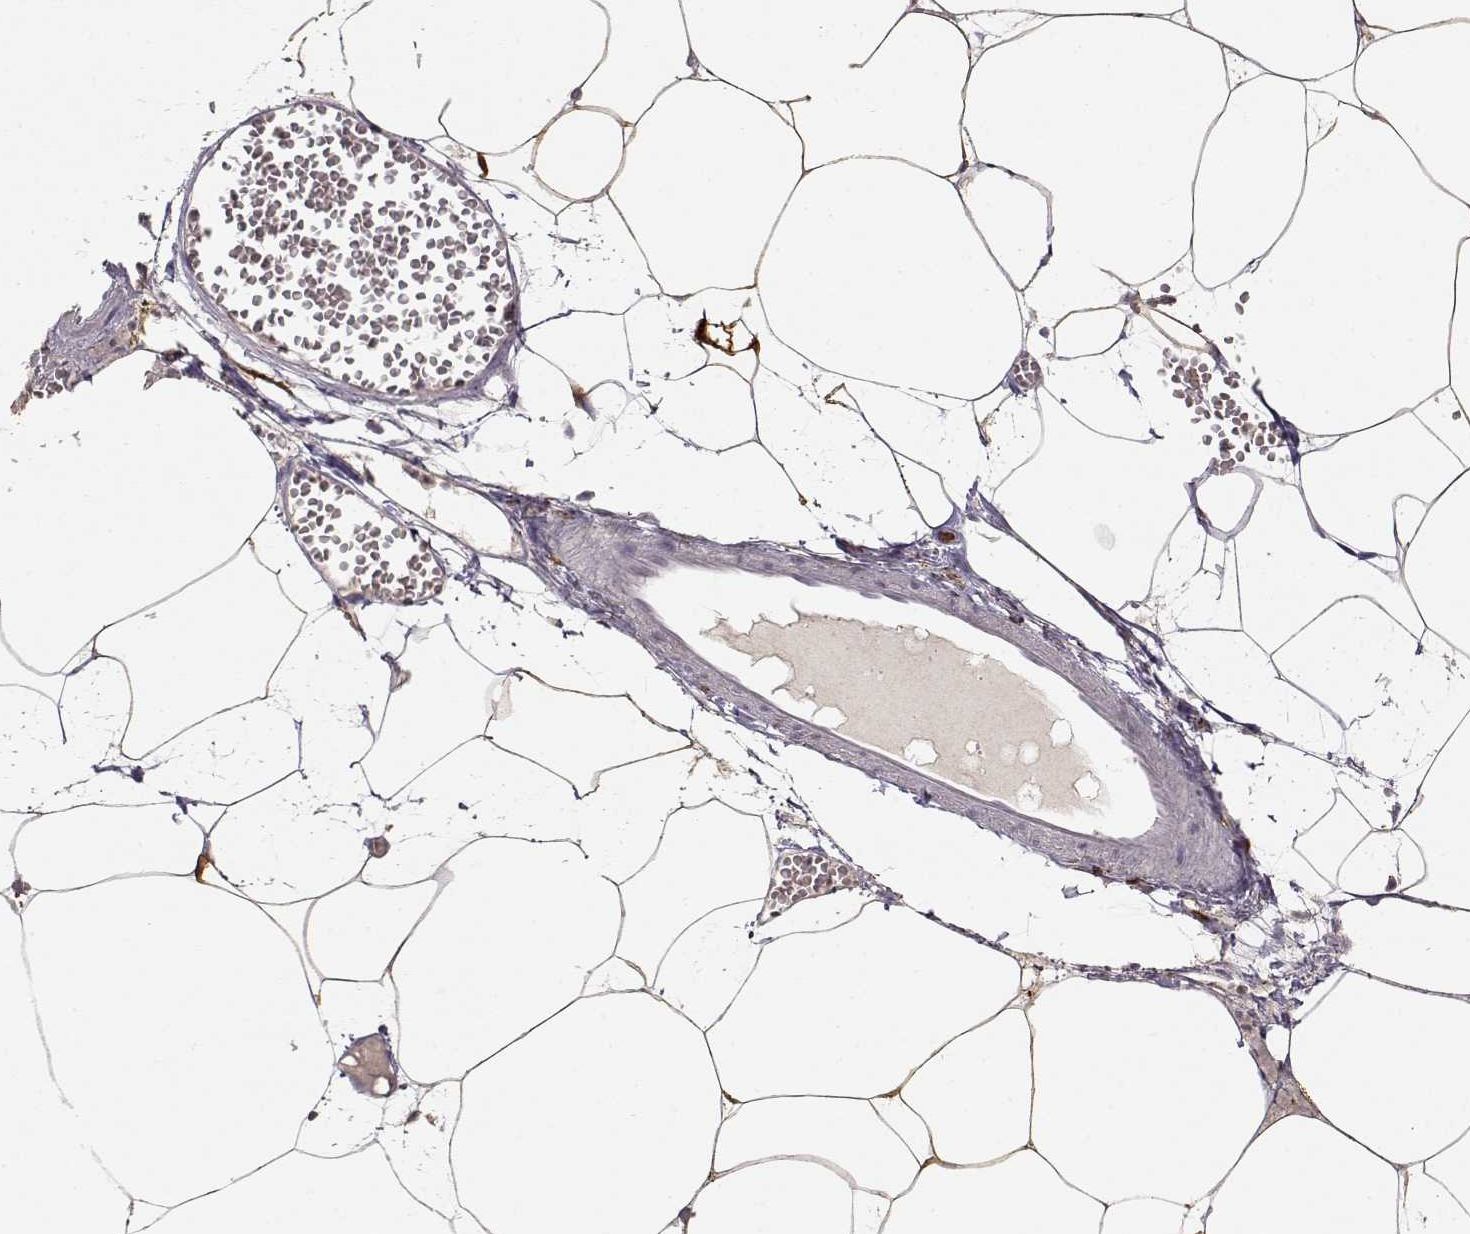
{"staining": {"intensity": "strong", "quantity": ">75%", "location": "cytoplasmic/membranous,nuclear"}, "tissue": "adipose tissue", "cell_type": "Adipocytes", "image_type": "normal", "snomed": [{"axis": "morphology", "description": "Normal tissue, NOS"}, {"axis": "topography", "description": "Adipose tissue"}, {"axis": "topography", "description": "Pancreas"}, {"axis": "topography", "description": "Peripheral nerve tissue"}], "caption": "Immunohistochemistry micrograph of unremarkable adipose tissue: human adipose tissue stained using immunohistochemistry (IHC) displays high levels of strong protein expression localized specifically in the cytoplasmic/membranous,nuclear of adipocytes, appearing as a cytoplasmic/membranous,nuclear brown color.", "gene": "S100B", "patient": {"sex": "female", "age": 58}}